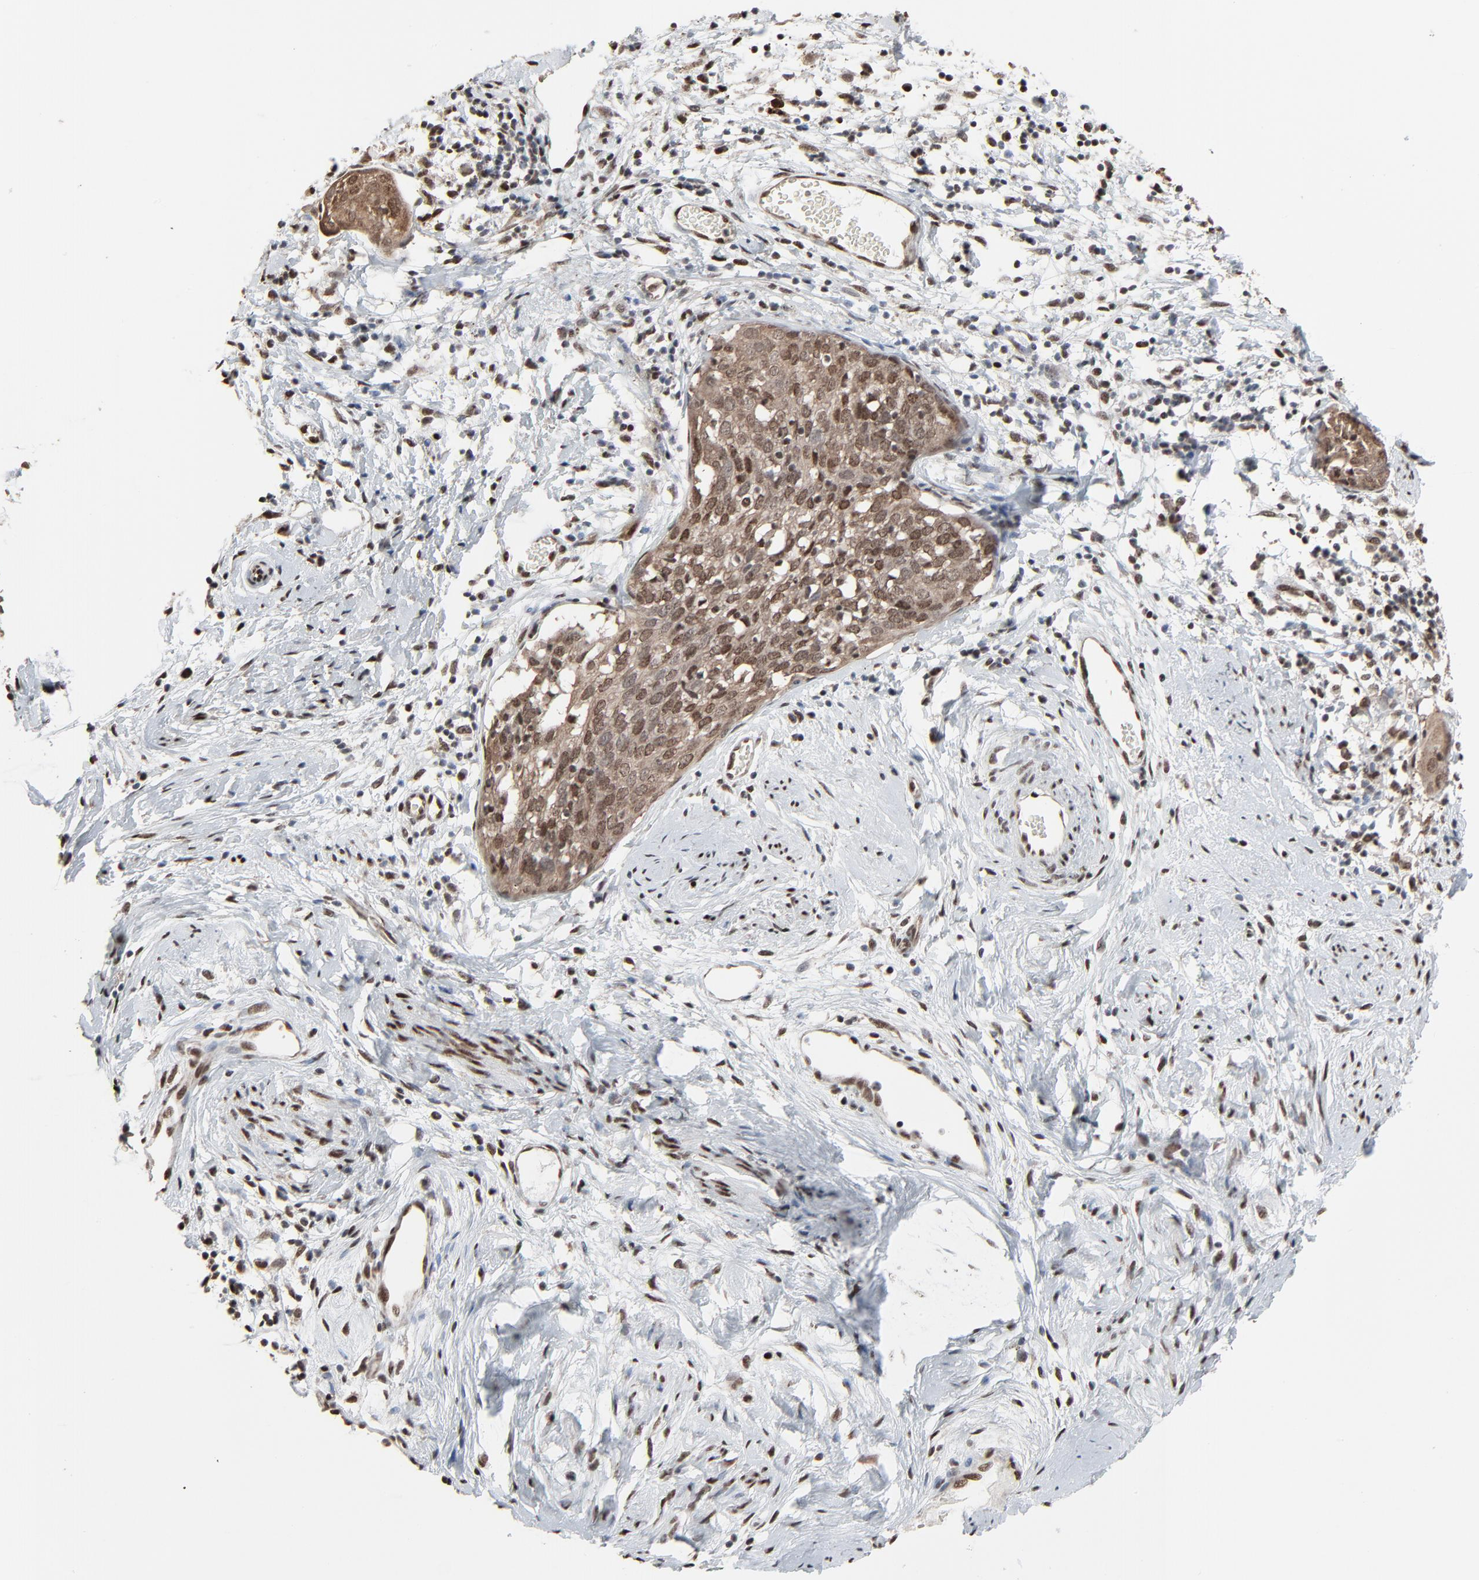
{"staining": {"intensity": "moderate", "quantity": ">75%", "location": "cytoplasmic/membranous,nuclear"}, "tissue": "cervical cancer", "cell_type": "Tumor cells", "image_type": "cancer", "snomed": [{"axis": "morphology", "description": "Normal tissue, NOS"}, {"axis": "morphology", "description": "Squamous cell carcinoma, NOS"}, {"axis": "topography", "description": "Cervix"}], "caption": "A medium amount of moderate cytoplasmic/membranous and nuclear expression is seen in about >75% of tumor cells in squamous cell carcinoma (cervical) tissue. (DAB (3,3'-diaminobenzidine) IHC, brown staining for protein, blue staining for nuclei).", "gene": "MEIS2", "patient": {"sex": "female", "age": 67}}